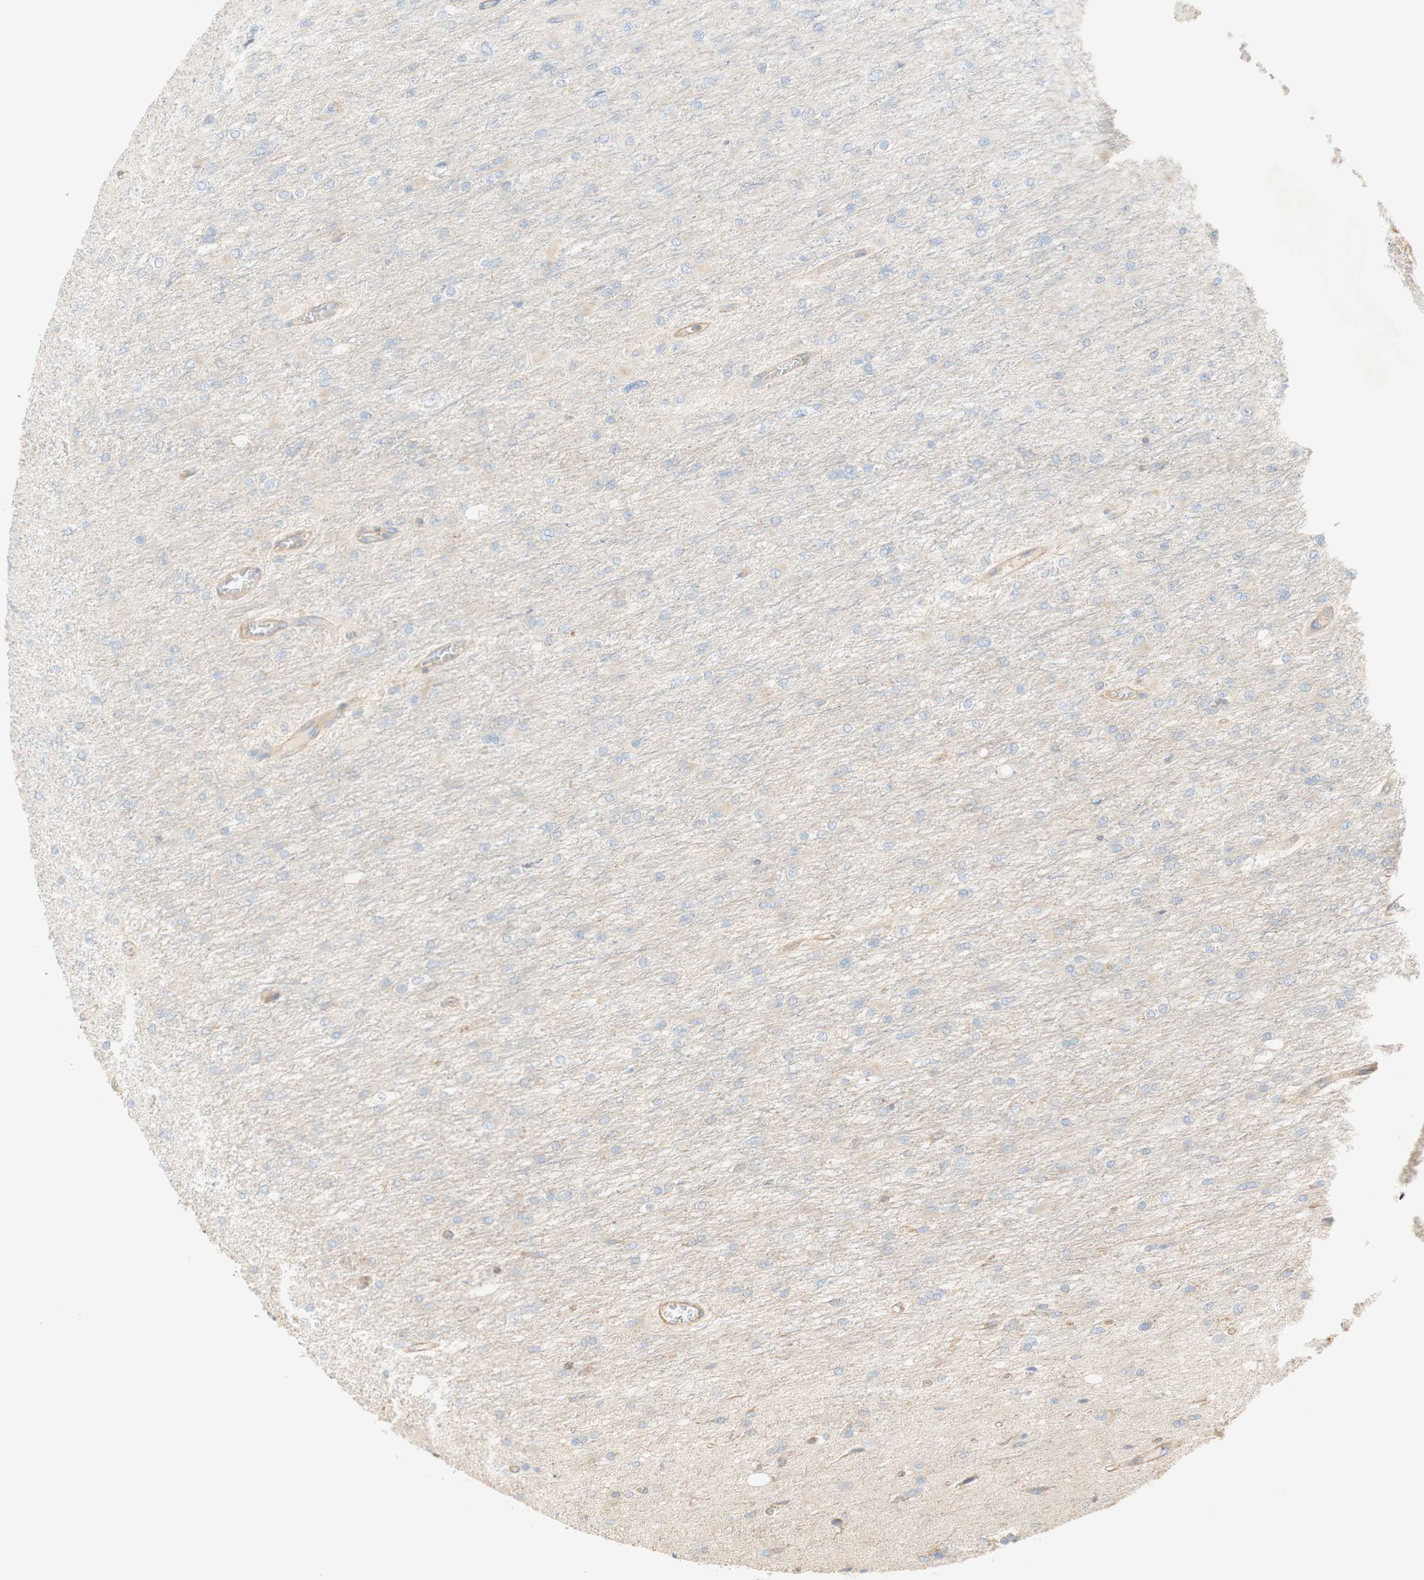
{"staining": {"intensity": "weak", "quantity": "<25%", "location": "cytoplasmic/membranous"}, "tissue": "glioma", "cell_type": "Tumor cells", "image_type": "cancer", "snomed": [{"axis": "morphology", "description": "Glioma, malignant, High grade"}, {"axis": "topography", "description": "Cerebral cortex"}], "caption": "Malignant glioma (high-grade) was stained to show a protein in brown. There is no significant expression in tumor cells.", "gene": "IKBKG", "patient": {"sex": "female", "age": 36}}